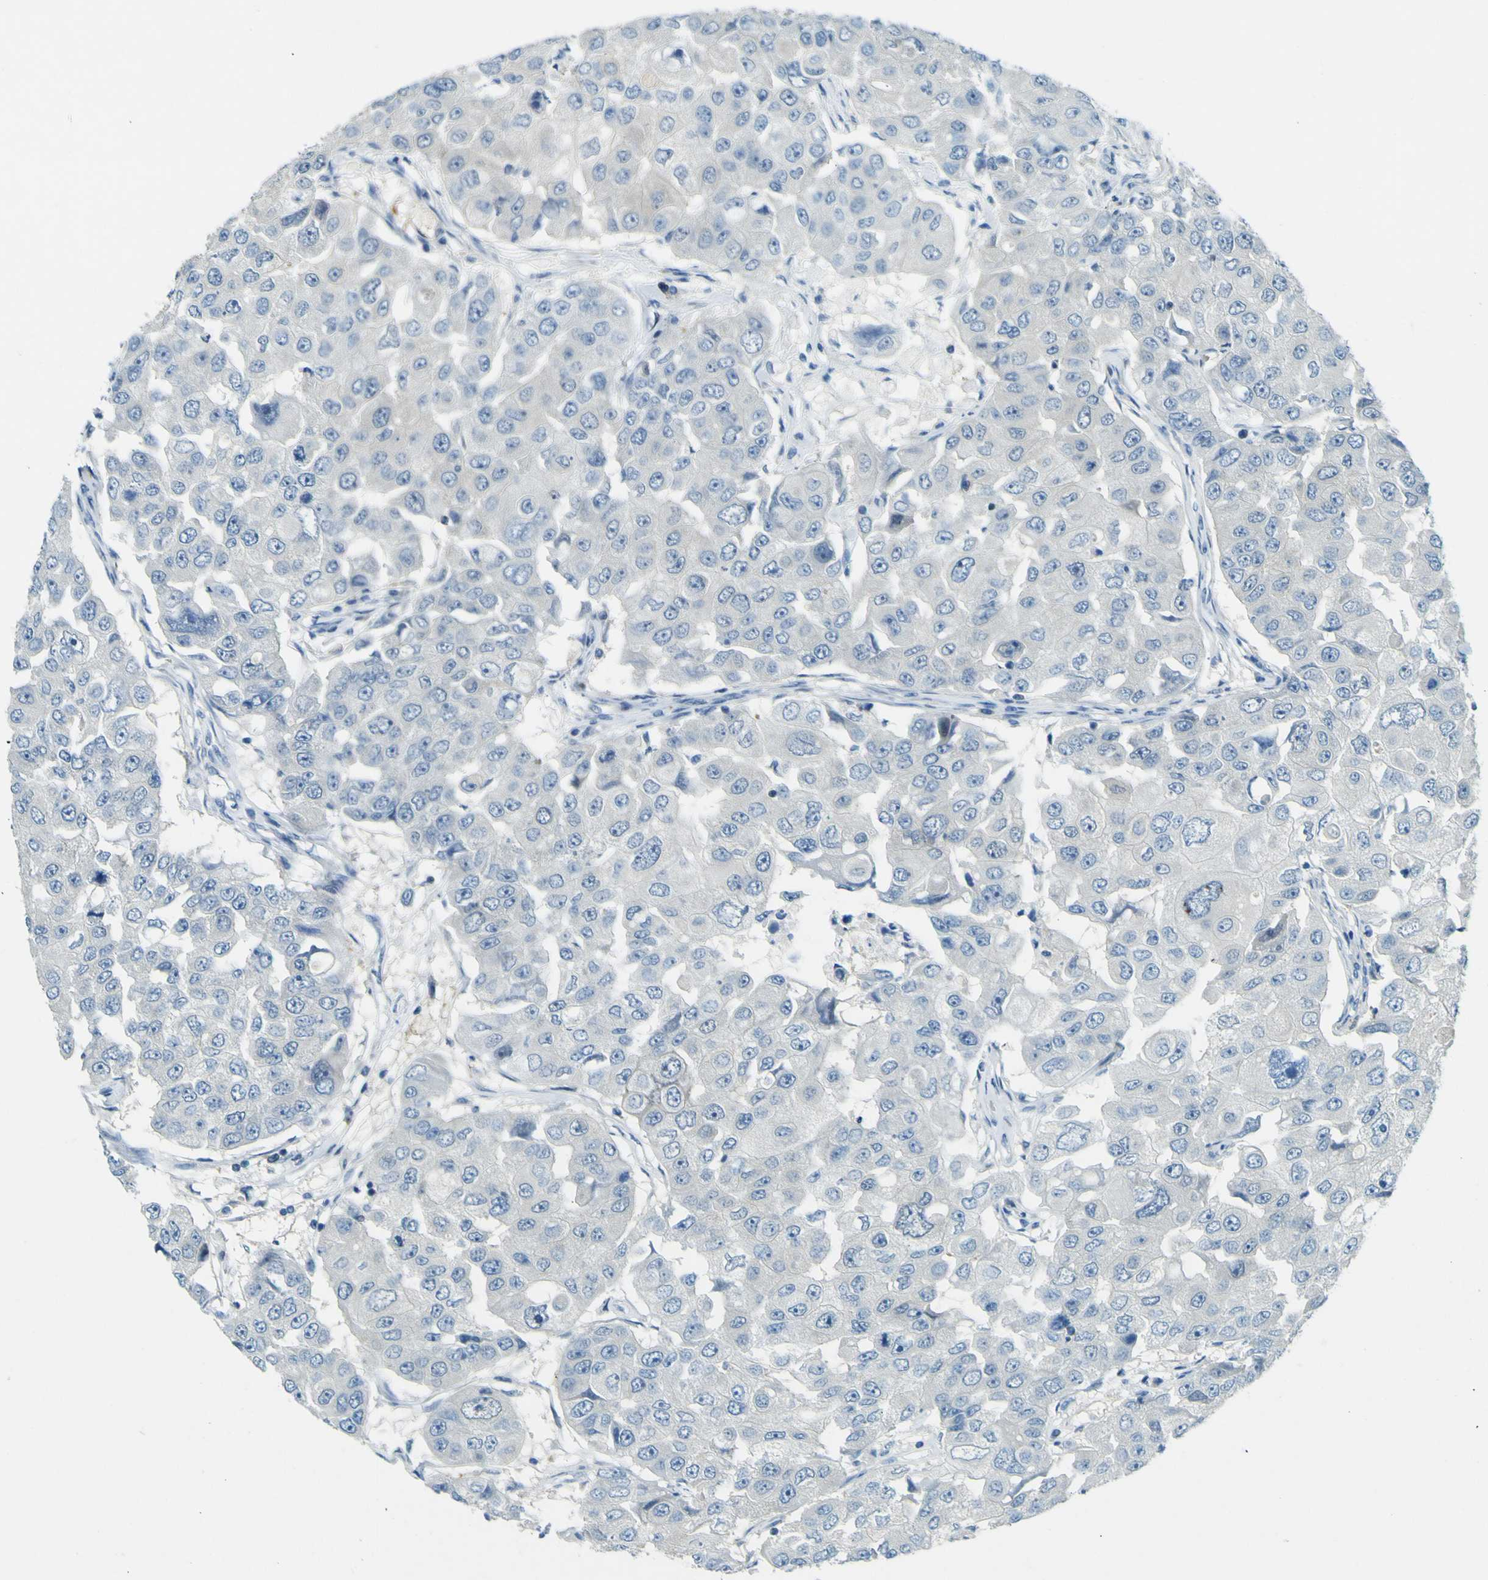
{"staining": {"intensity": "negative", "quantity": "none", "location": "none"}, "tissue": "breast cancer", "cell_type": "Tumor cells", "image_type": "cancer", "snomed": [{"axis": "morphology", "description": "Duct carcinoma"}, {"axis": "topography", "description": "Breast"}], "caption": "Immunohistochemistry (IHC) photomicrograph of neoplastic tissue: breast cancer stained with DAB (3,3'-diaminobenzidine) shows no significant protein expression in tumor cells. (Immunohistochemistry (IHC), brightfield microscopy, high magnification).", "gene": "SORCS1", "patient": {"sex": "female", "age": 27}}